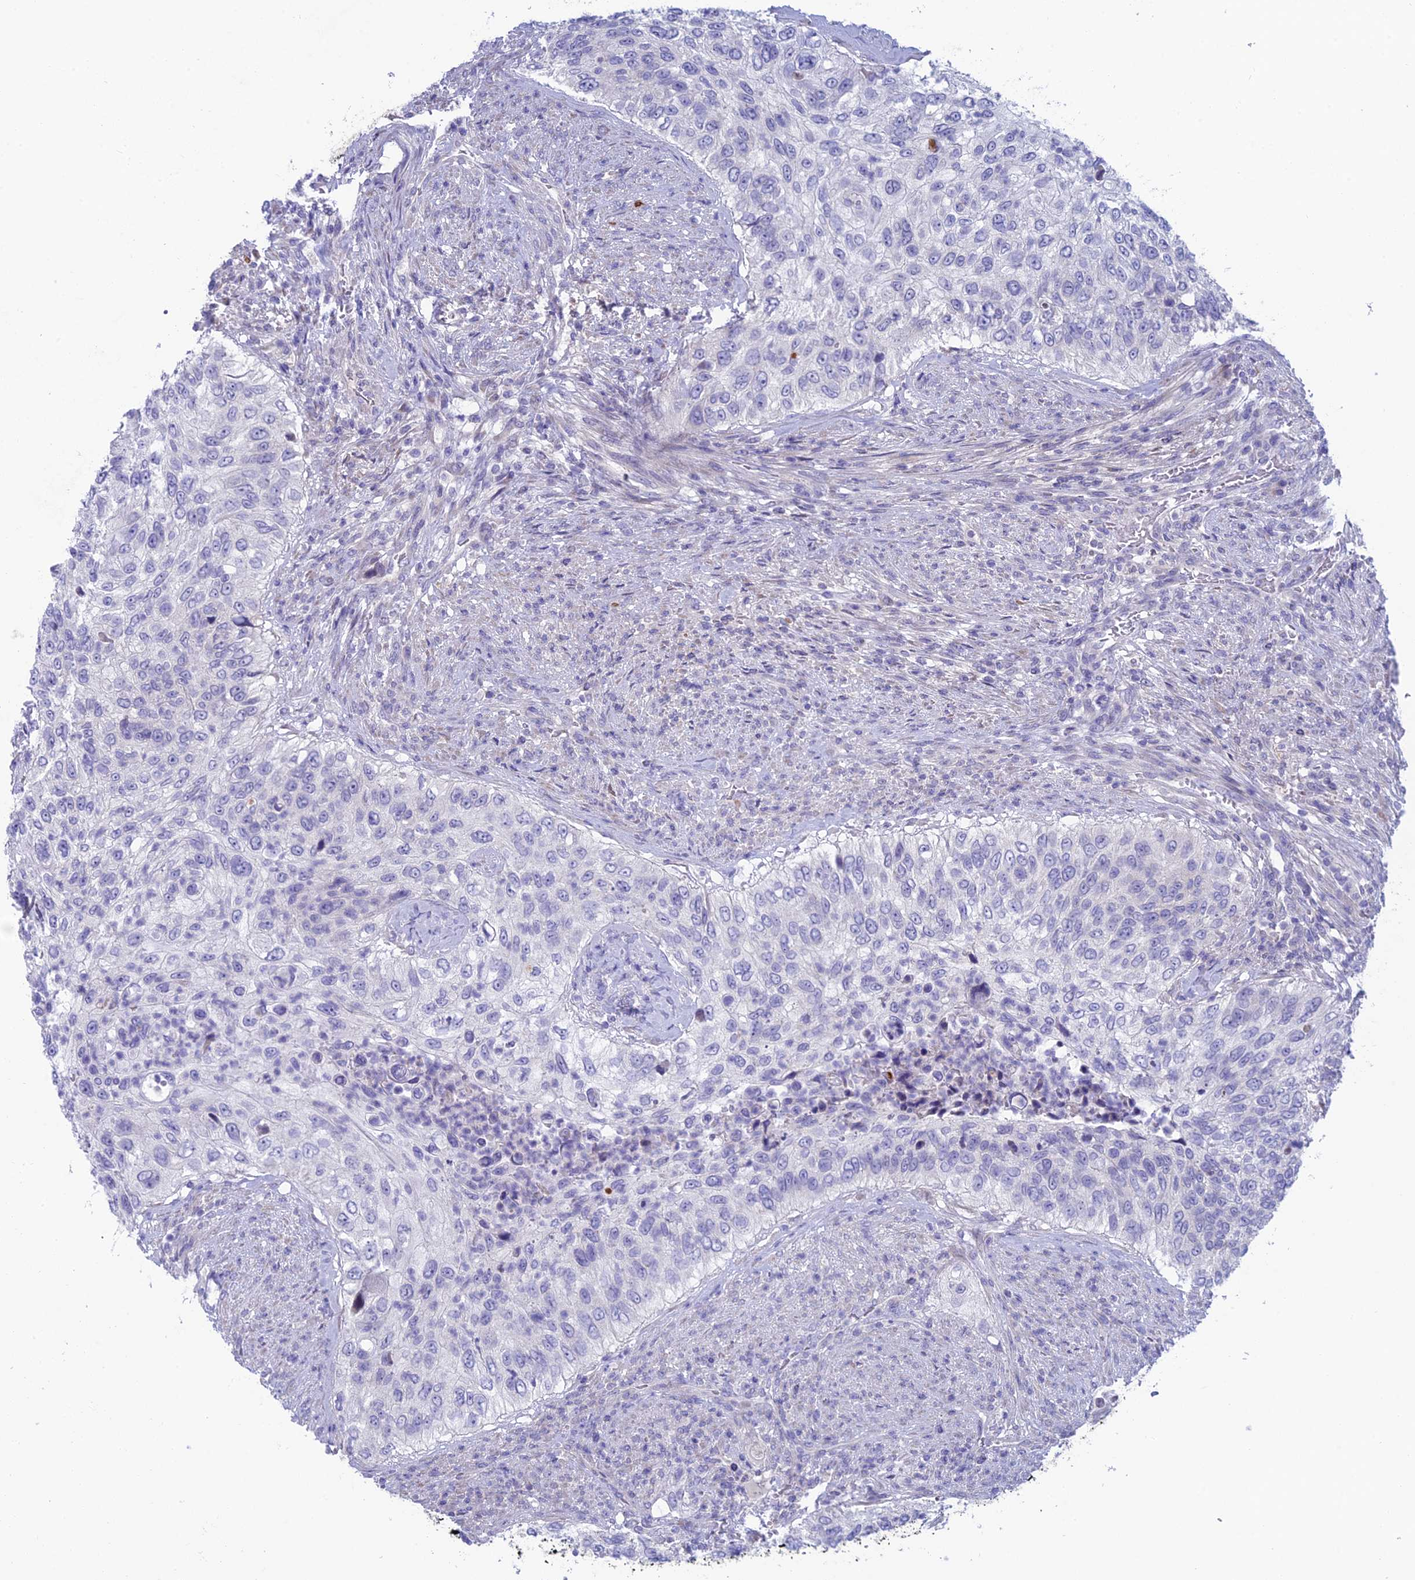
{"staining": {"intensity": "negative", "quantity": "none", "location": "none"}, "tissue": "urothelial cancer", "cell_type": "Tumor cells", "image_type": "cancer", "snomed": [{"axis": "morphology", "description": "Urothelial carcinoma, High grade"}, {"axis": "topography", "description": "Urinary bladder"}], "caption": "There is no significant staining in tumor cells of urothelial cancer.", "gene": "XPO7", "patient": {"sex": "female", "age": 60}}